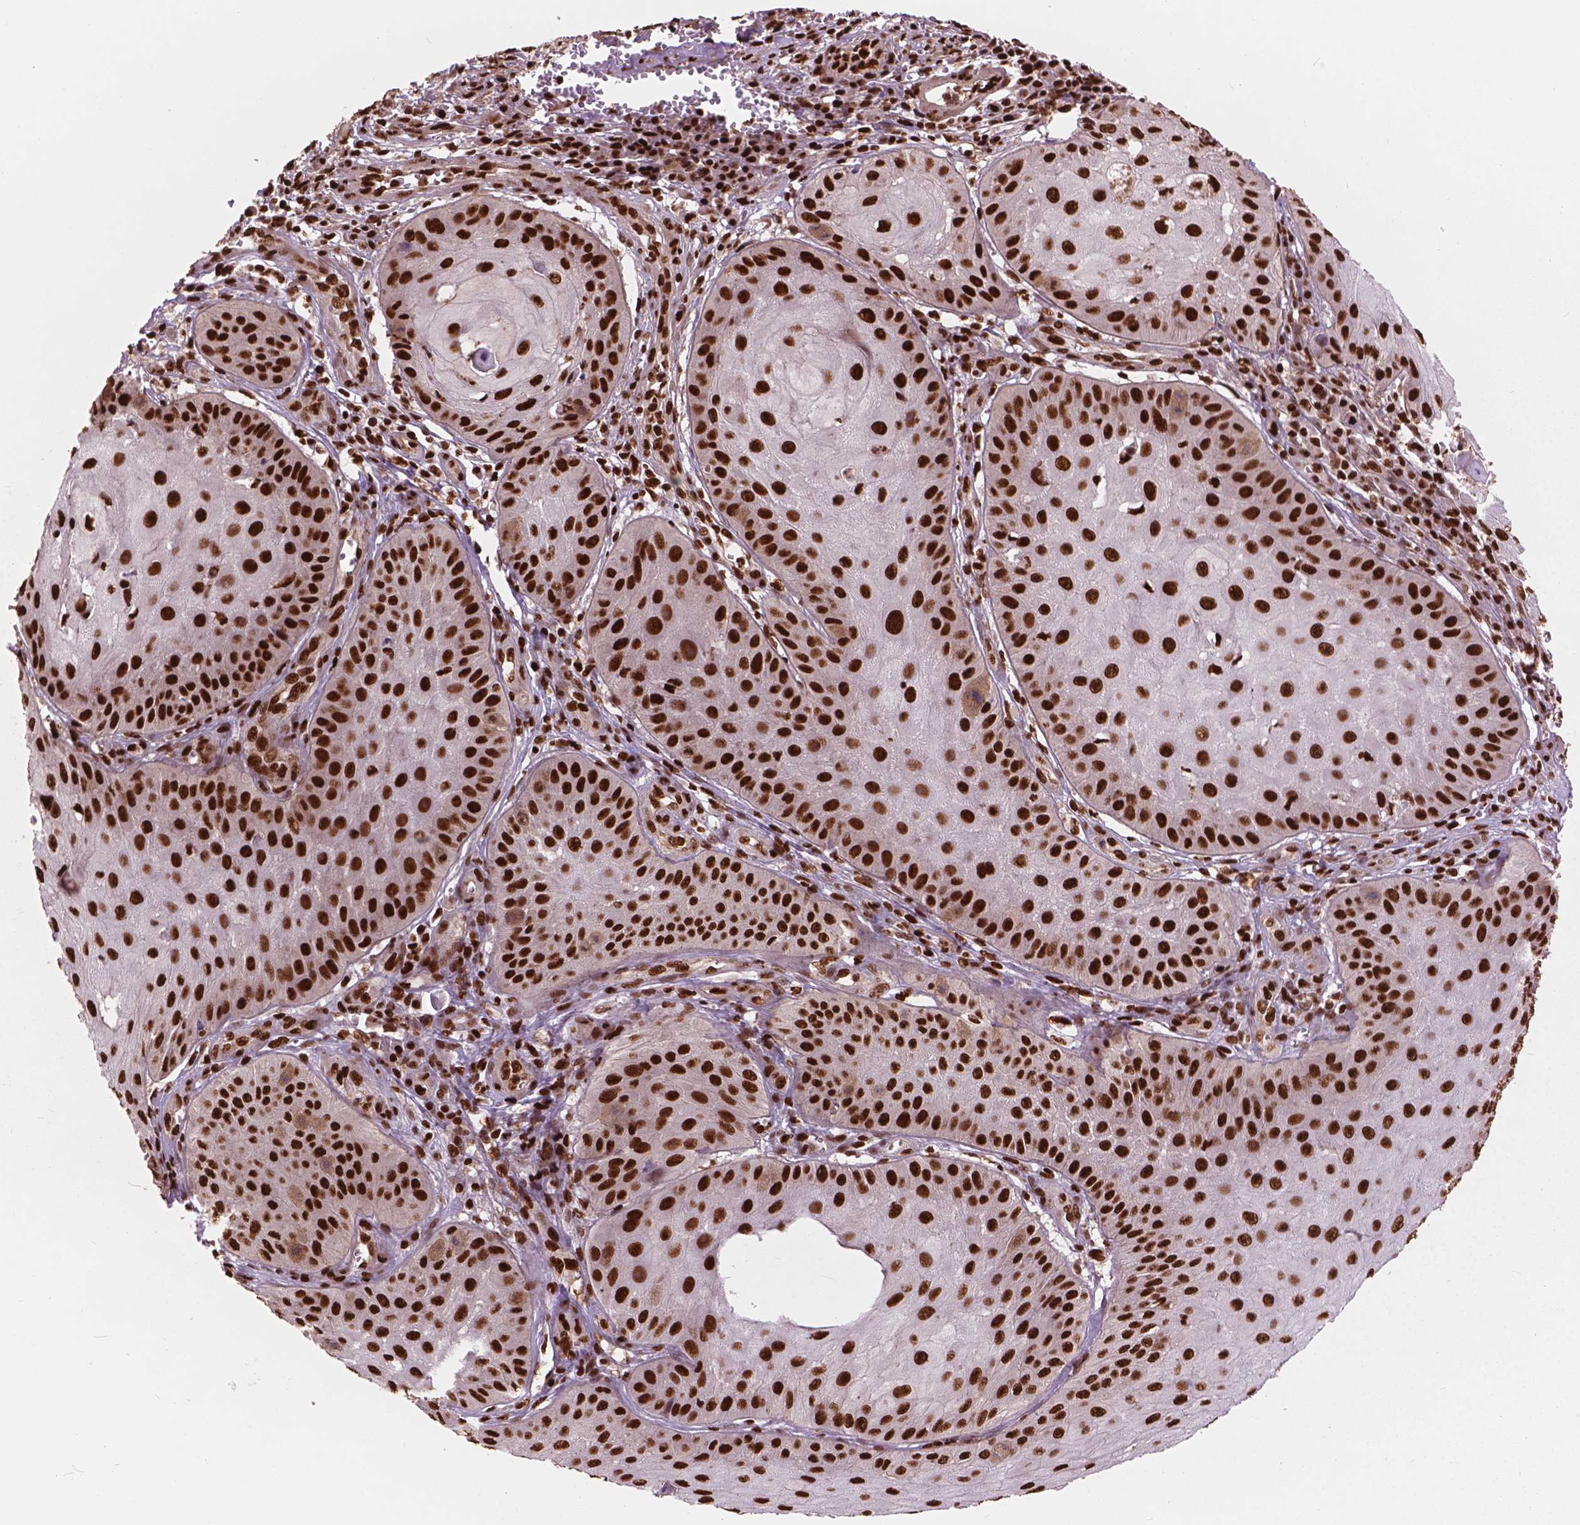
{"staining": {"intensity": "strong", "quantity": ">75%", "location": "nuclear"}, "tissue": "skin cancer", "cell_type": "Tumor cells", "image_type": "cancer", "snomed": [{"axis": "morphology", "description": "Squamous cell carcinoma, NOS"}, {"axis": "topography", "description": "Skin"}], "caption": "Skin cancer (squamous cell carcinoma) tissue shows strong nuclear positivity in approximately >75% of tumor cells, visualized by immunohistochemistry. (Stains: DAB (3,3'-diaminobenzidine) in brown, nuclei in blue, Microscopy: brightfield microscopy at high magnification).", "gene": "ANP32B", "patient": {"sex": "male", "age": 70}}